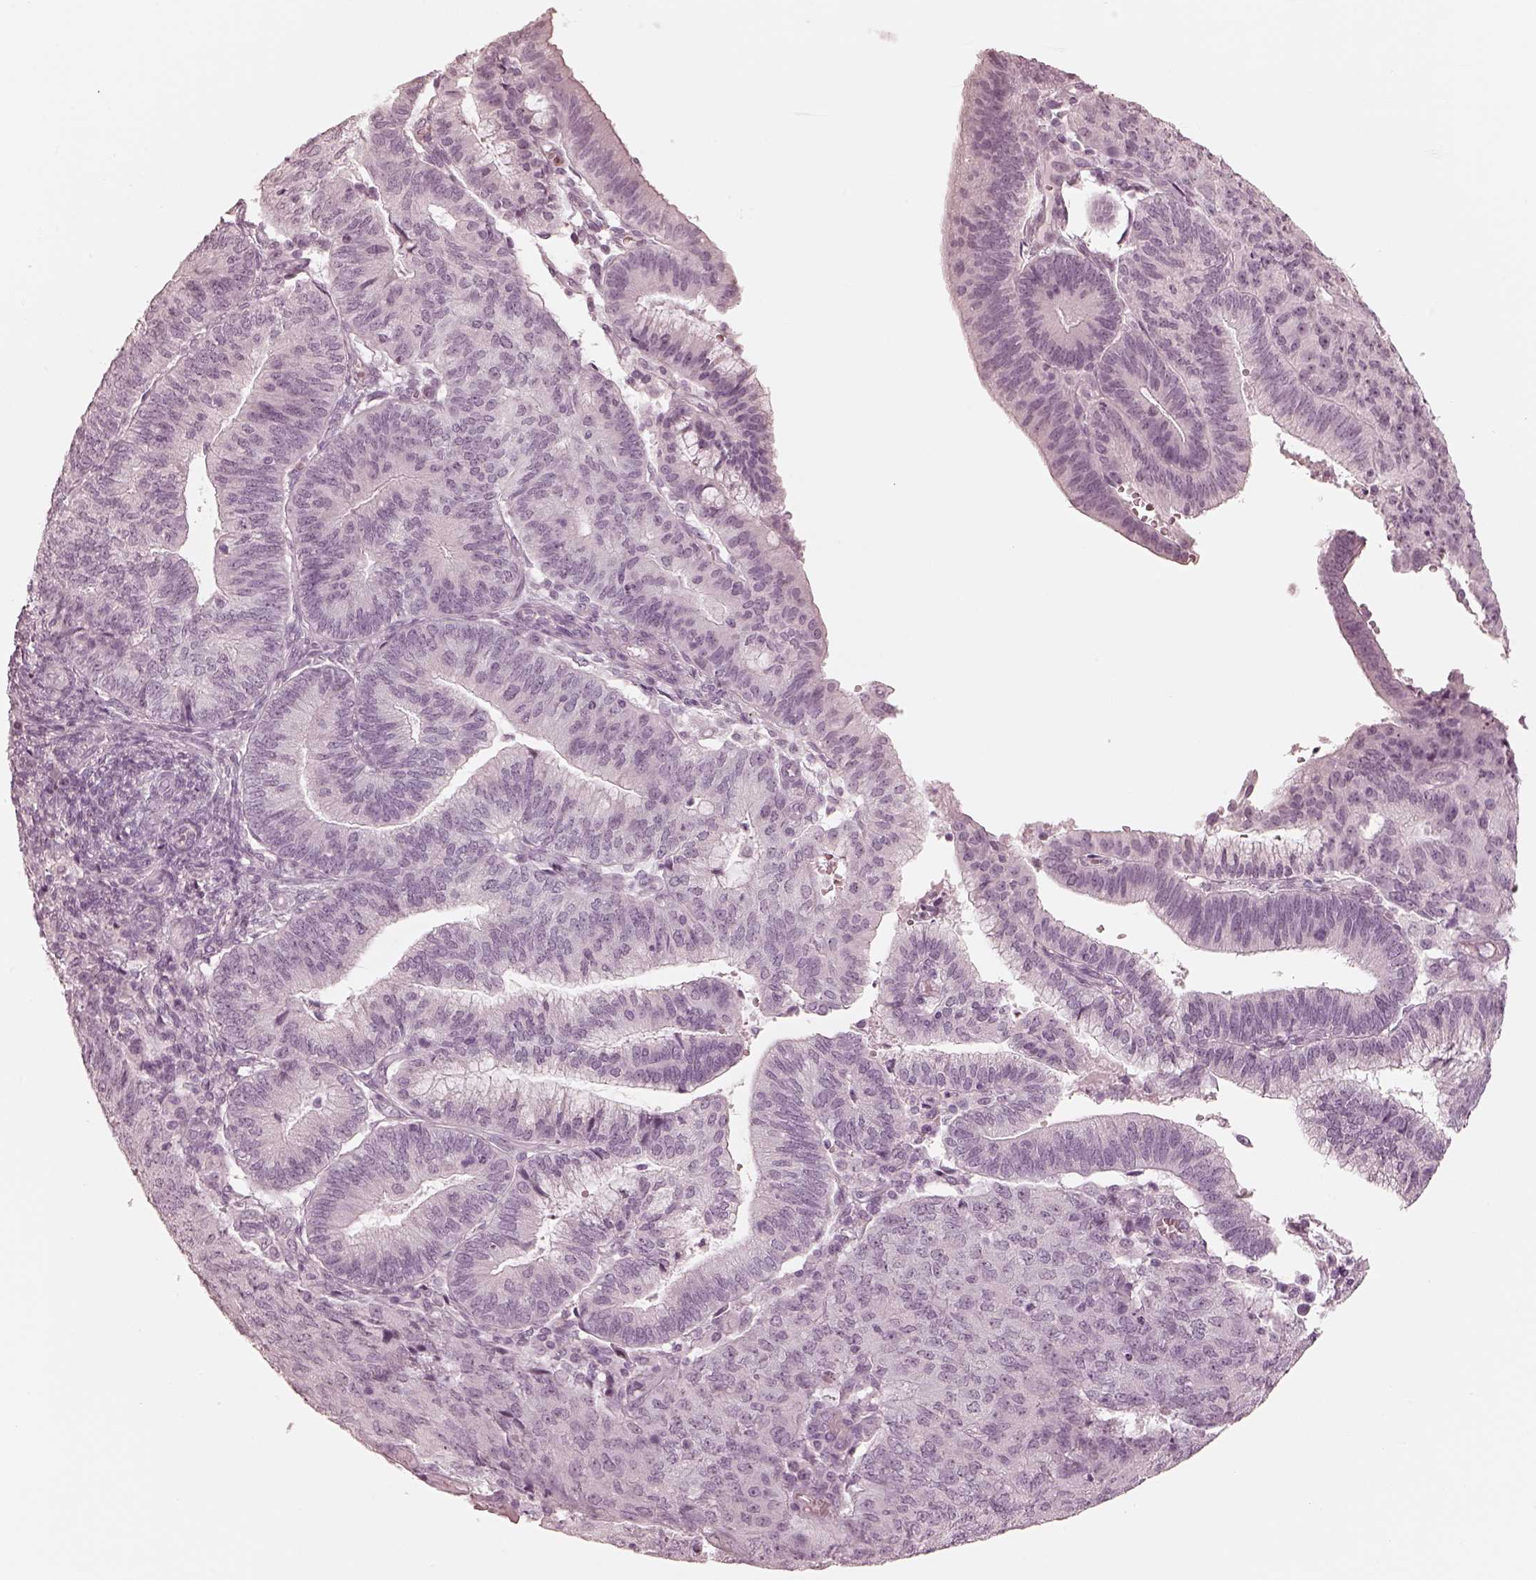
{"staining": {"intensity": "negative", "quantity": "none", "location": "none"}, "tissue": "endometrial cancer", "cell_type": "Tumor cells", "image_type": "cancer", "snomed": [{"axis": "morphology", "description": "Adenocarcinoma, NOS"}, {"axis": "topography", "description": "Endometrium"}], "caption": "High power microscopy photomicrograph of an IHC image of endometrial adenocarcinoma, revealing no significant positivity in tumor cells. (DAB immunohistochemistry, high magnification).", "gene": "CALR3", "patient": {"sex": "female", "age": 82}}